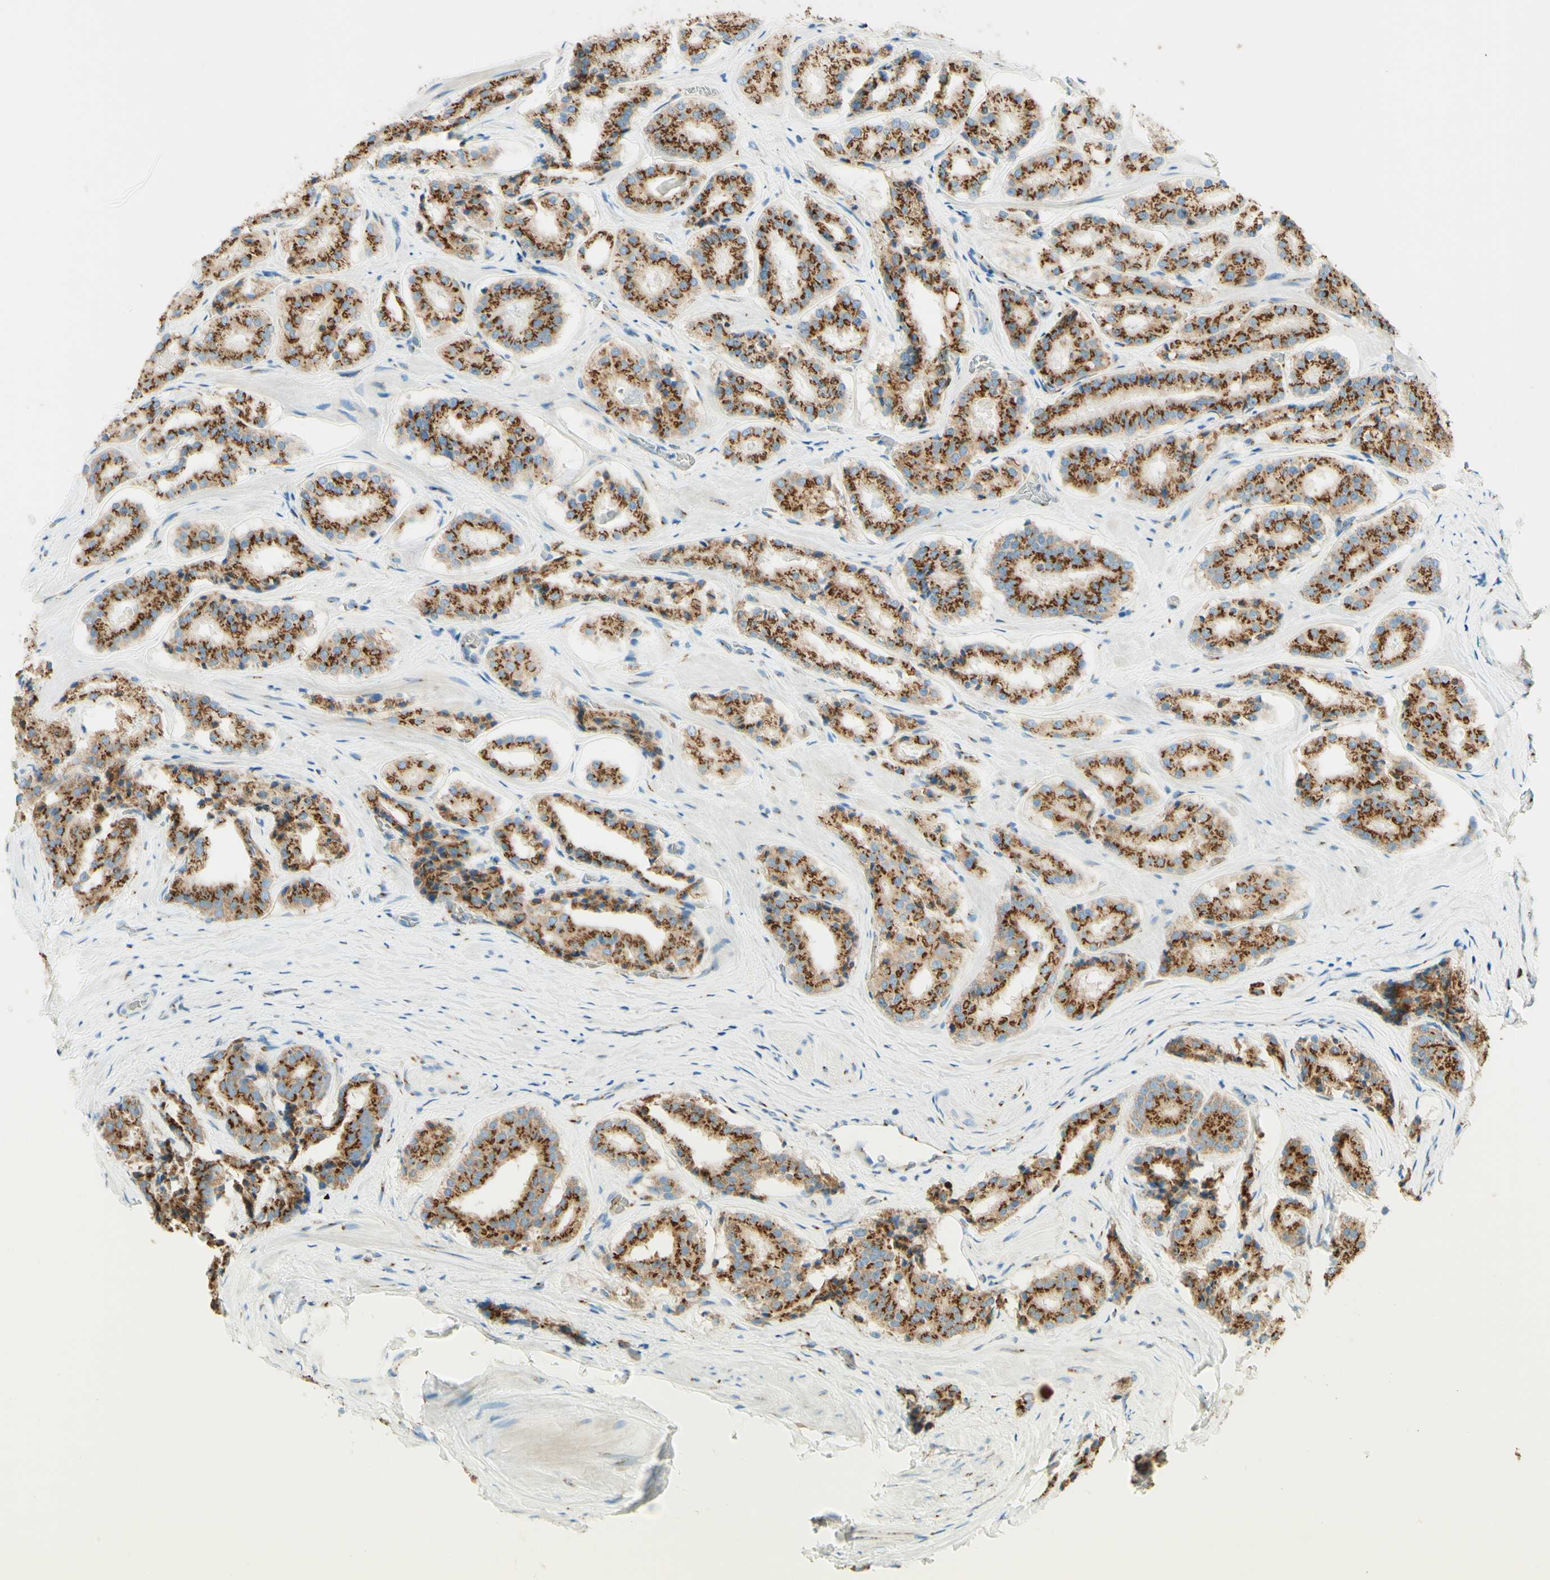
{"staining": {"intensity": "strong", "quantity": ">75%", "location": "cytoplasmic/membranous"}, "tissue": "prostate cancer", "cell_type": "Tumor cells", "image_type": "cancer", "snomed": [{"axis": "morphology", "description": "Adenocarcinoma, High grade"}, {"axis": "topography", "description": "Prostate"}], "caption": "Strong cytoplasmic/membranous protein expression is seen in approximately >75% of tumor cells in prostate adenocarcinoma (high-grade).", "gene": "GOLGB1", "patient": {"sex": "male", "age": 60}}